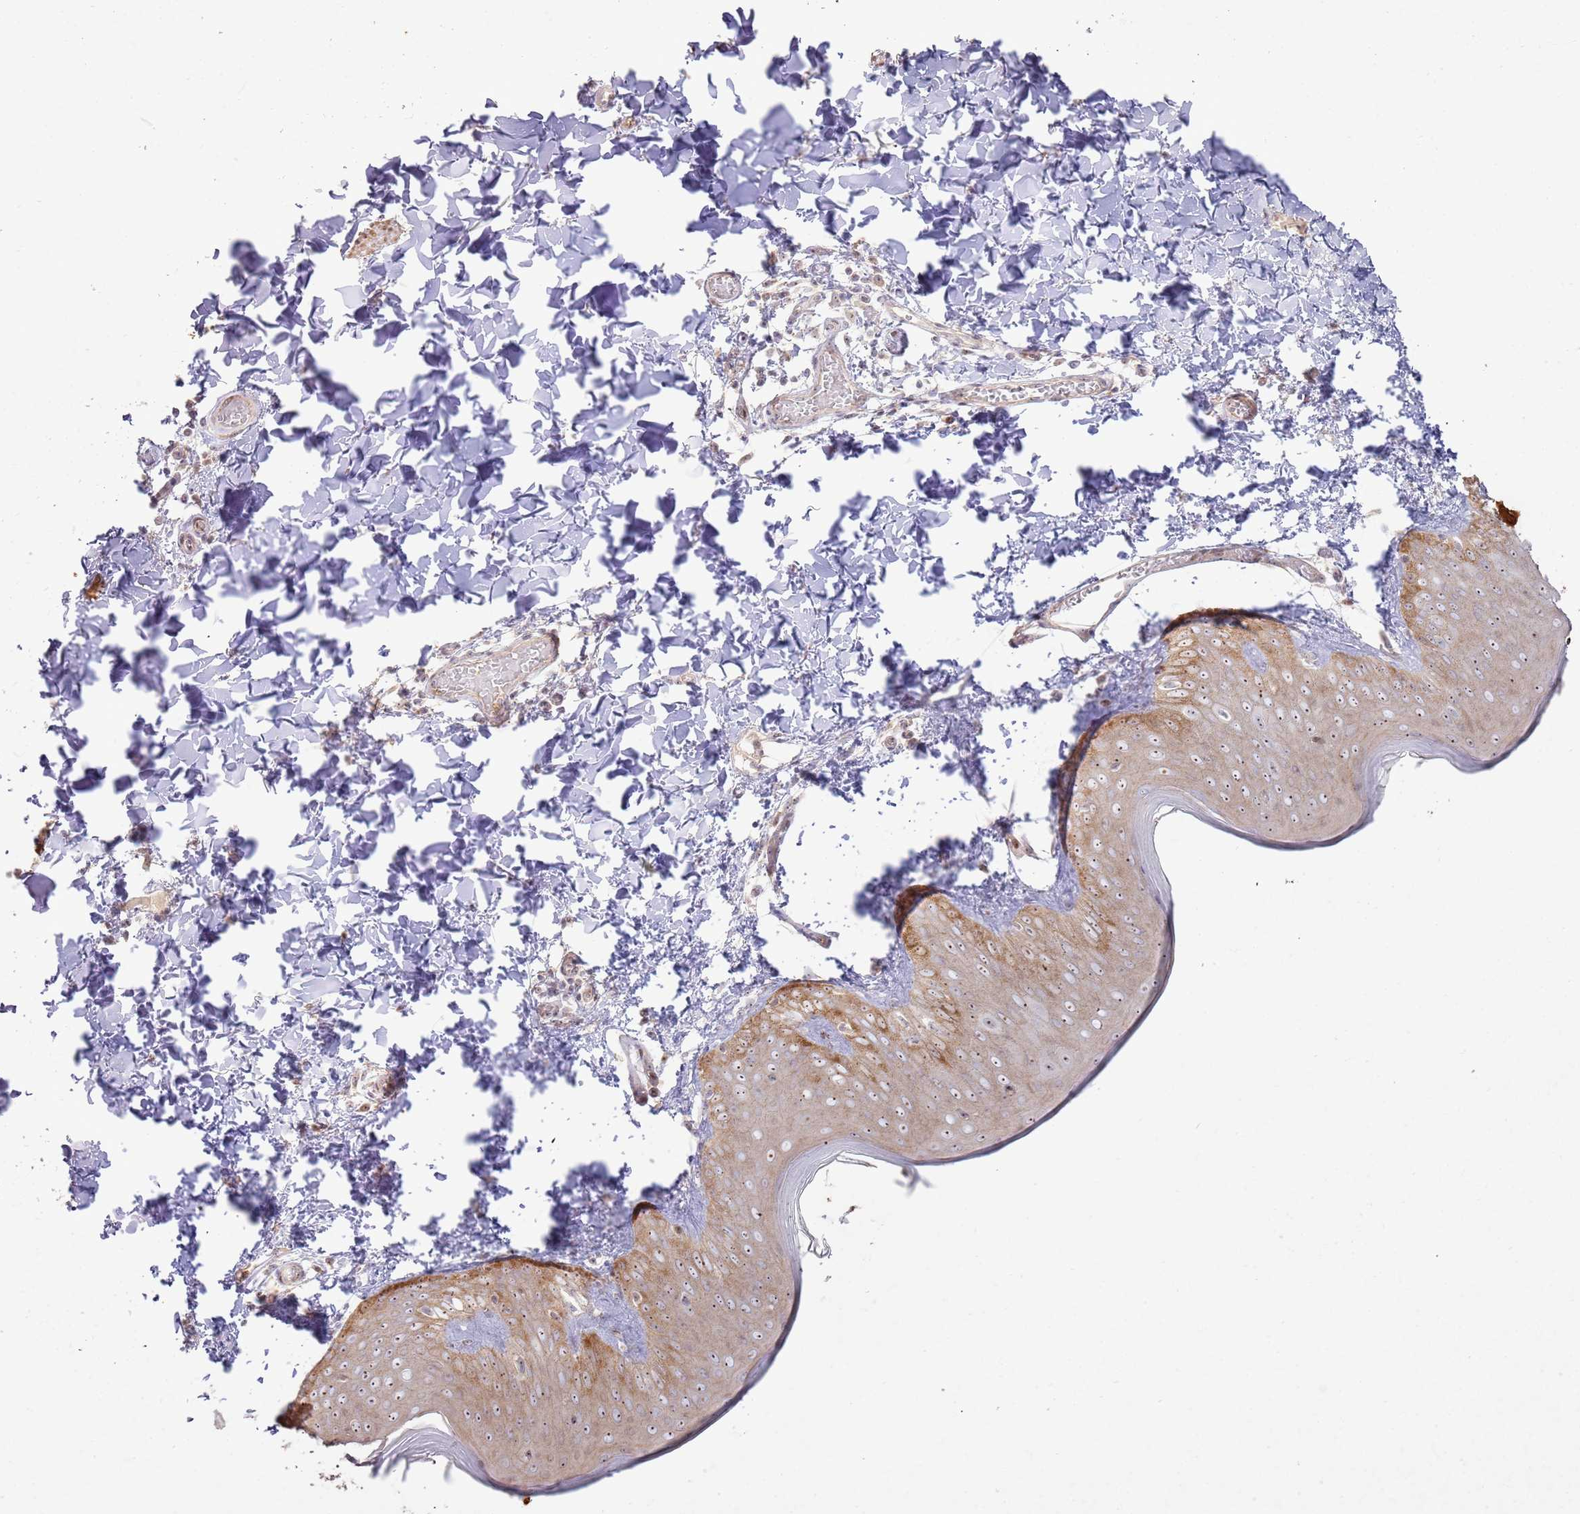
{"staining": {"intensity": "moderate", "quantity": ">75%", "location": "cytoplasmic/membranous,nuclear"}, "tissue": "skin", "cell_type": "Keratinocytes", "image_type": "normal", "snomed": [{"axis": "morphology", "description": "Normal tissue, NOS"}, {"axis": "topography", "description": "Skin"}], "caption": "Normal skin shows moderate cytoplasmic/membranous,nuclear staining in approximately >75% of keratinocytes, visualized by immunohistochemistry.", "gene": "CNPY1", "patient": {"sex": "male", "age": 36}}